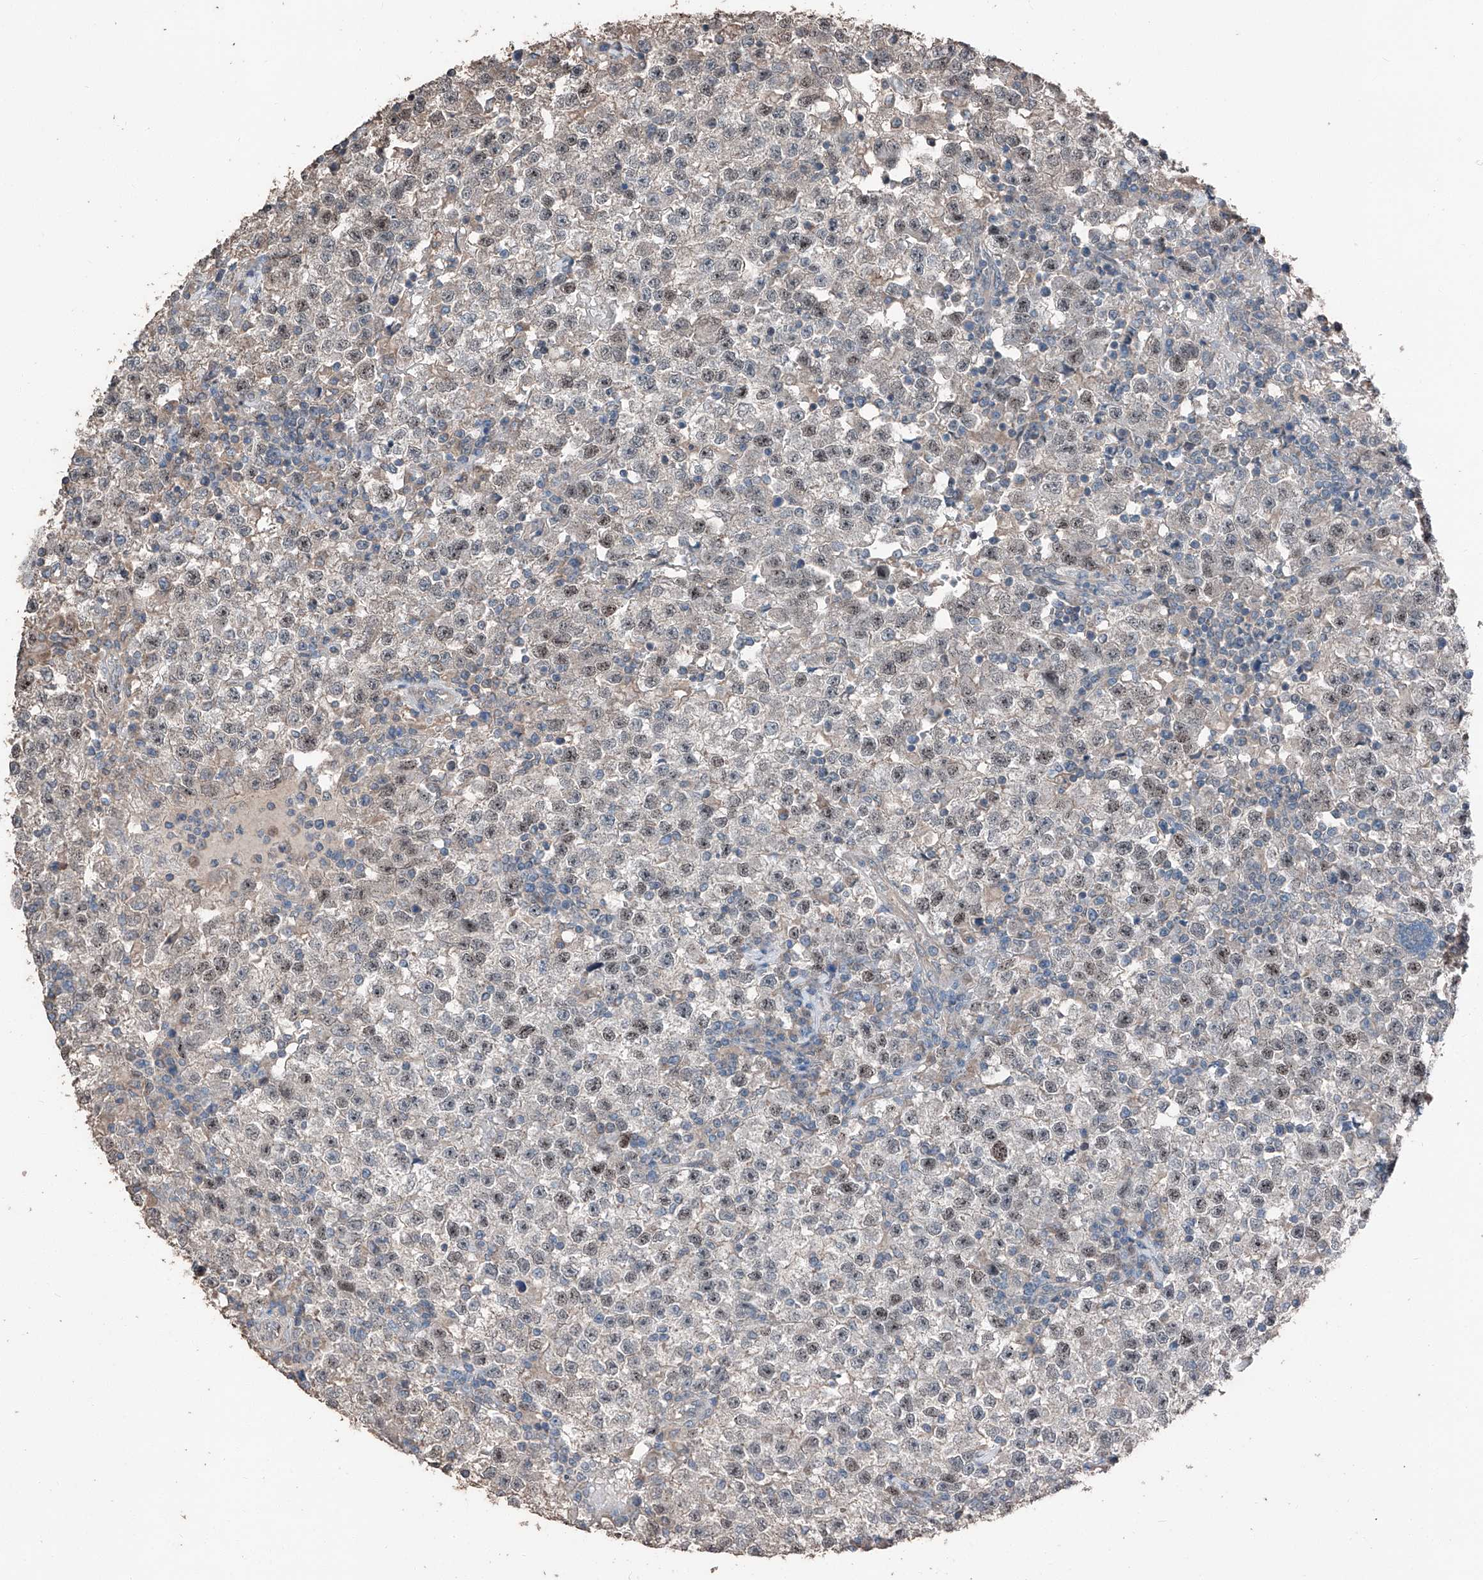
{"staining": {"intensity": "moderate", "quantity": "25%-75%", "location": "nuclear"}, "tissue": "testis cancer", "cell_type": "Tumor cells", "image_type": "cancer", "snomed": [{"axis": "morphology", "description": "Seminoma, NOS"}, {"axis": "topography", "description": "Testis"}], "caption": "Moderate nuclear protein positivity is seen in approximately 25%-75% of tumor cells in testis seminoma. The protein is stained brown, and the nuclei are stained in blue (DAB IHC with brightfield microscopy, high magnification).", "gene": "MAMLD1", "patient": {"sex": "male", "age": 22}}